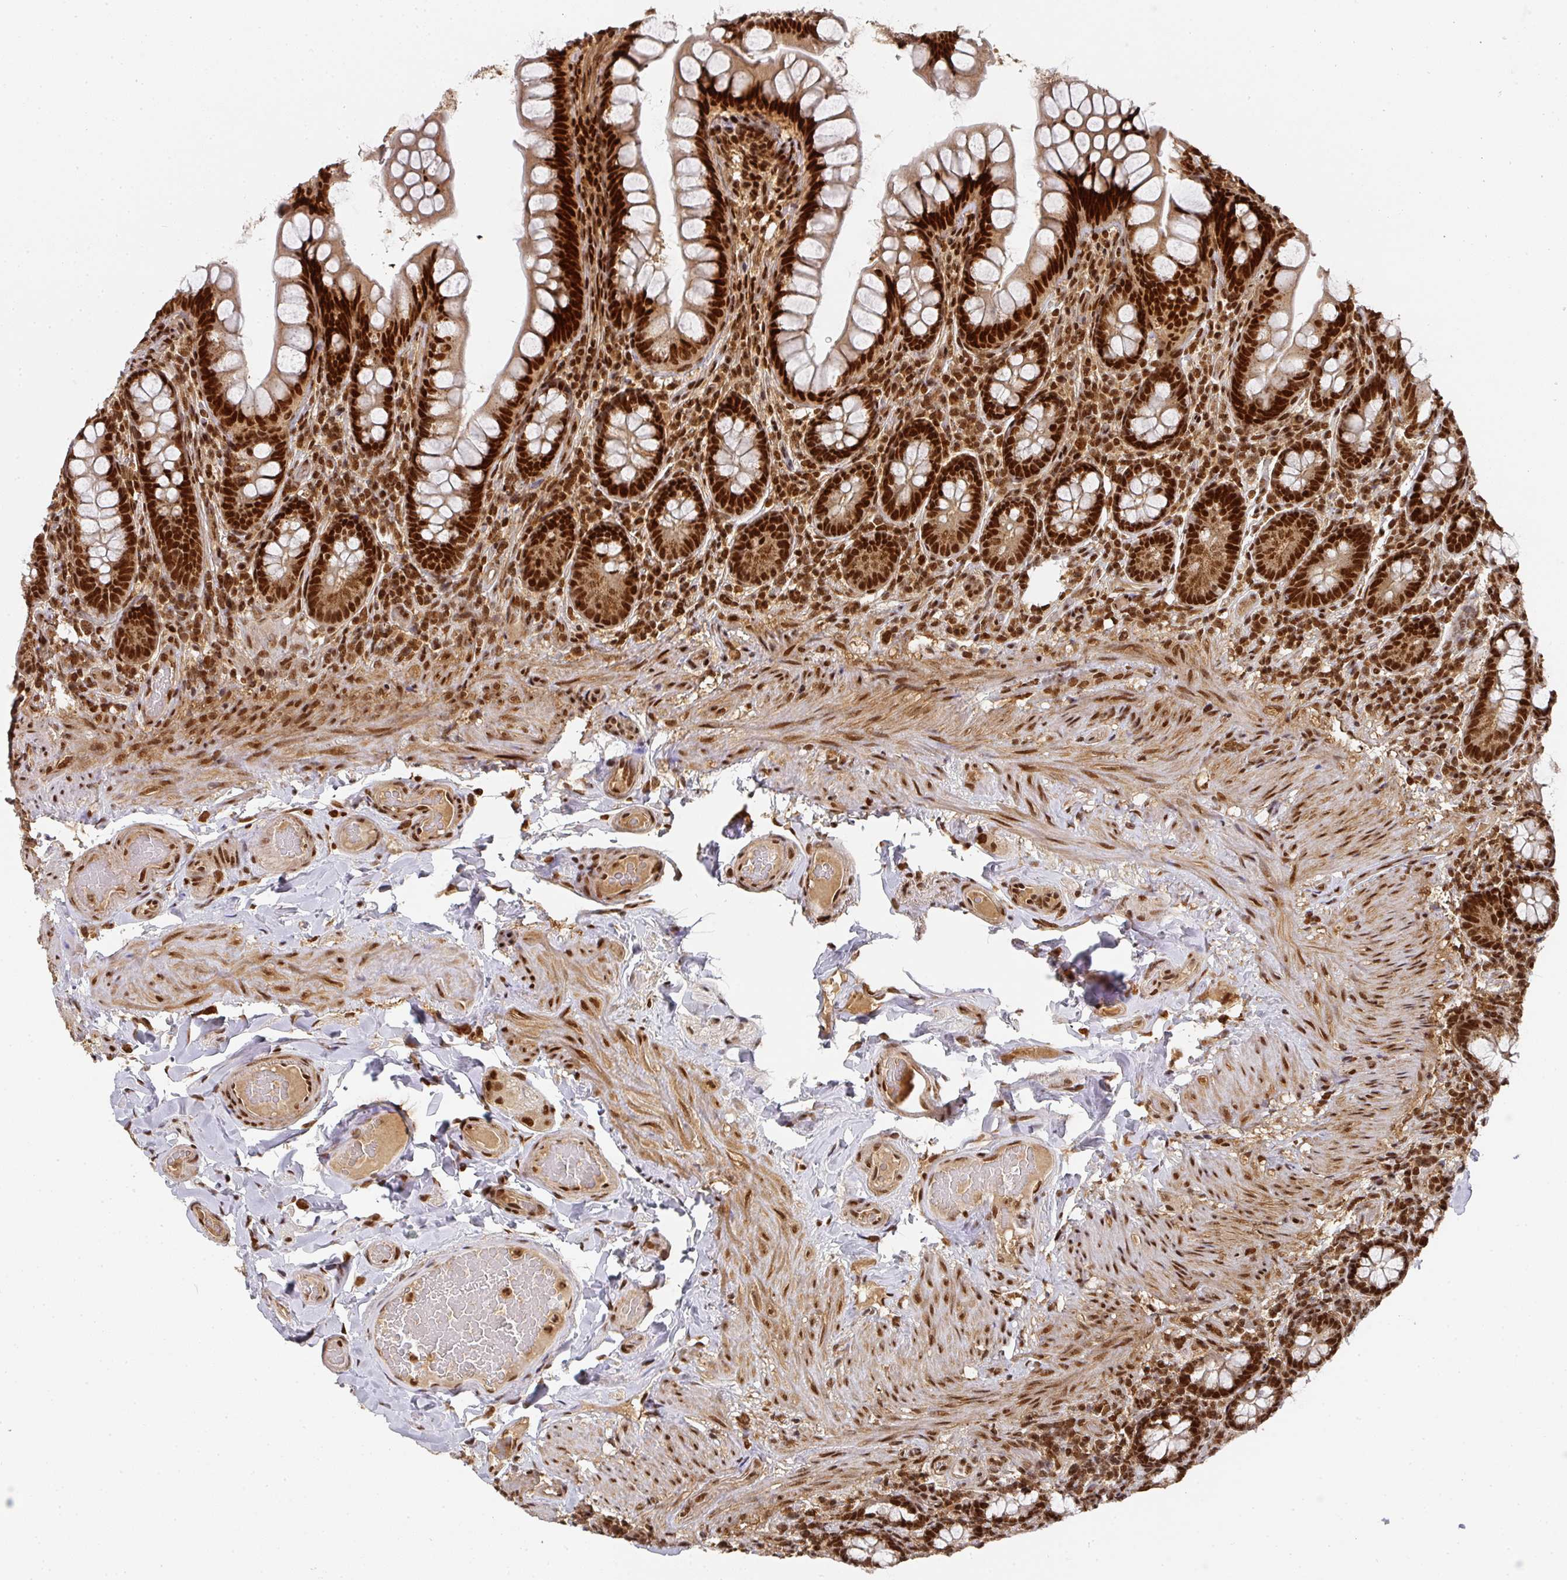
{"staining": {"intensity": "strong", "quantity": ">75%", "location": "nuclear"}, "tissue": "small intestine", "cell_type": "Glandular cells", "image_type": "normal", "snomed": [{"axis": "morphology", "description": "Normal tissue, NOS"}, {"axis": "topography", "description": "Small intestine"}], "caption": "A high amount of strong nuclear staining is identified in about >75% of glandular cells in benign small intestine.", "gene": "DIDO1", "patient": {"sex": "male", "age": 70}}